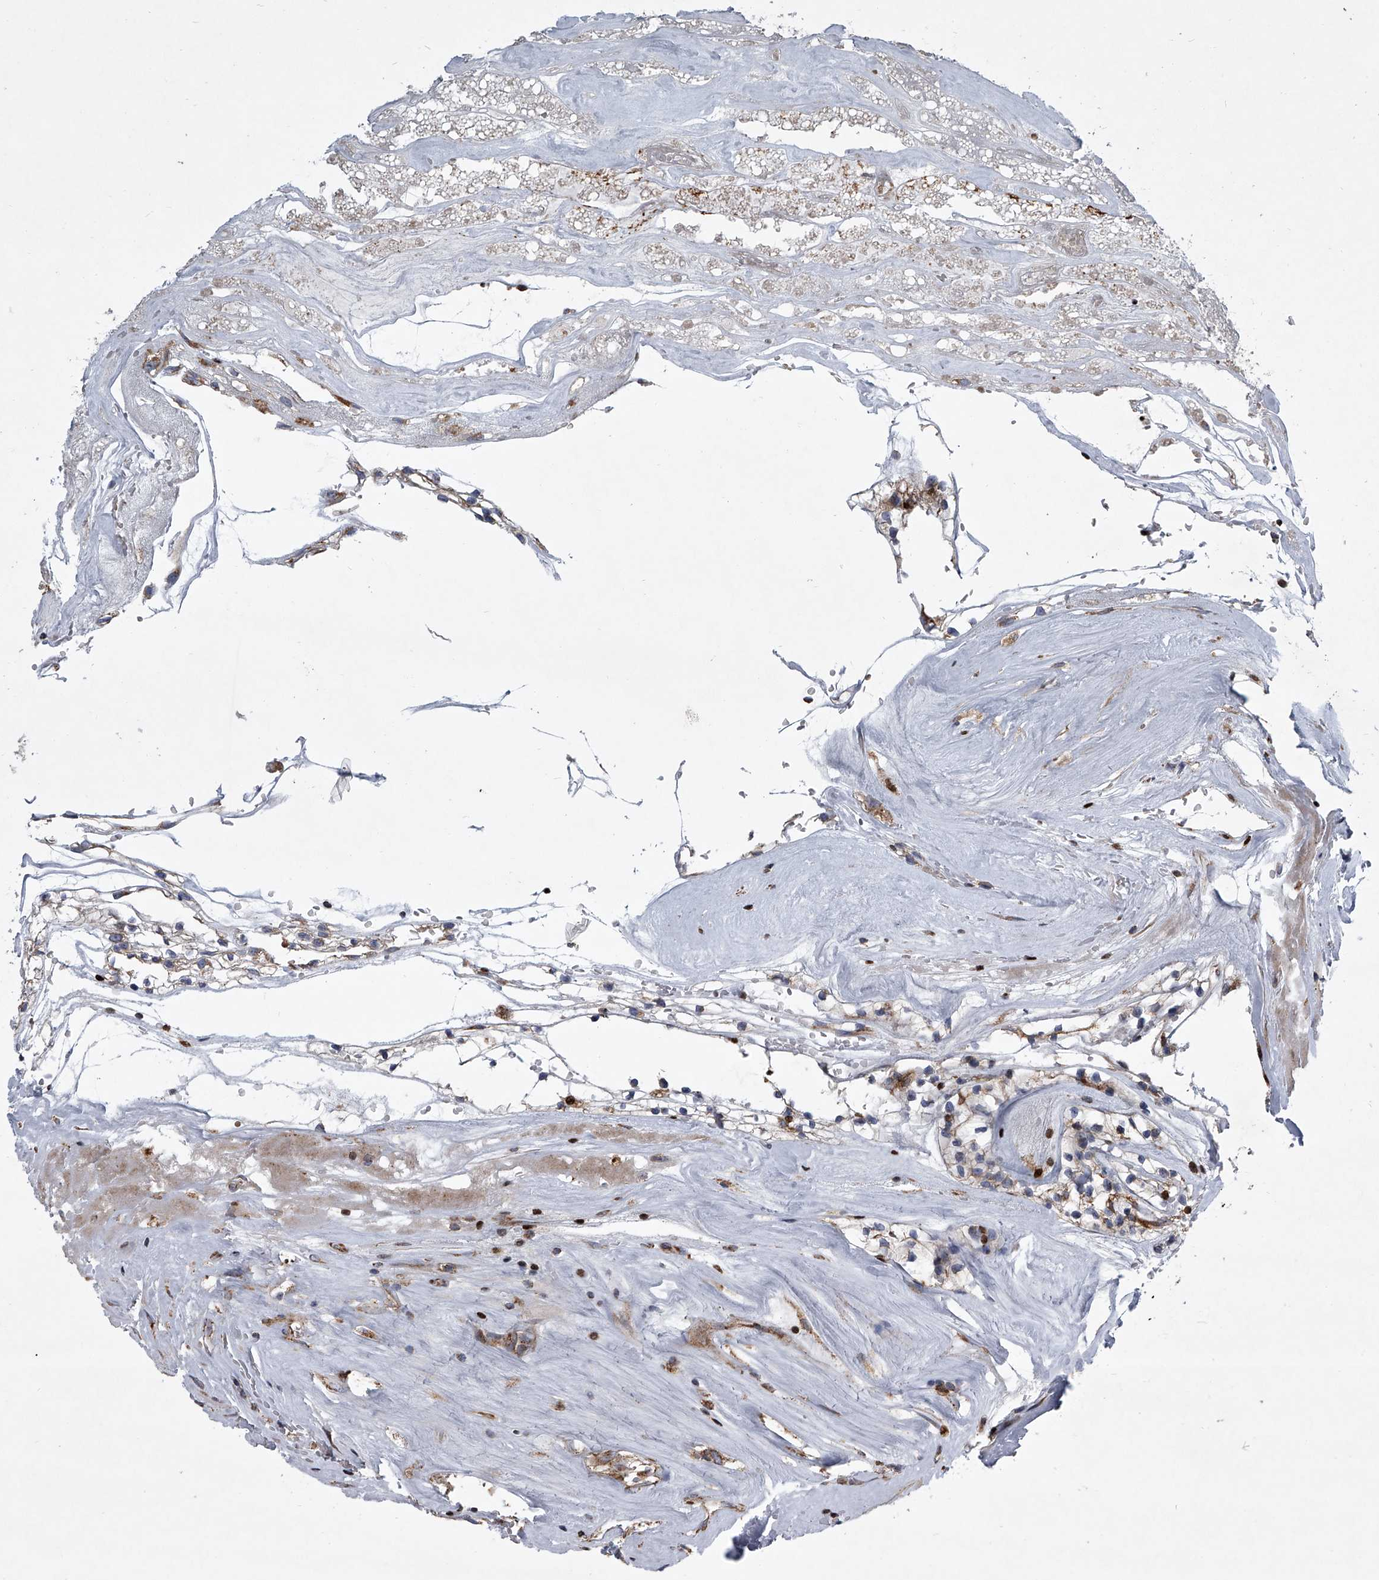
{"staining": {"intensity": "weak", "quantity": "<25%", "location": "cytoplasmic/membranous"}, "tissue": "renal cancer", "cell_type": "Tumor cells", "image_type": "cancer", "snomed": [{"axis": "morphology", "description": "Adenocarcinoma, NOS"}, {"axis": "topography", "description": "Kidney"}], "caption": "IHC photomicrograph of renal cancer stained for a protein (brown), which reveals no positivity in tumor cells.", "gene": "STRADA", "patient": {"sex": "female", "age": 57}}